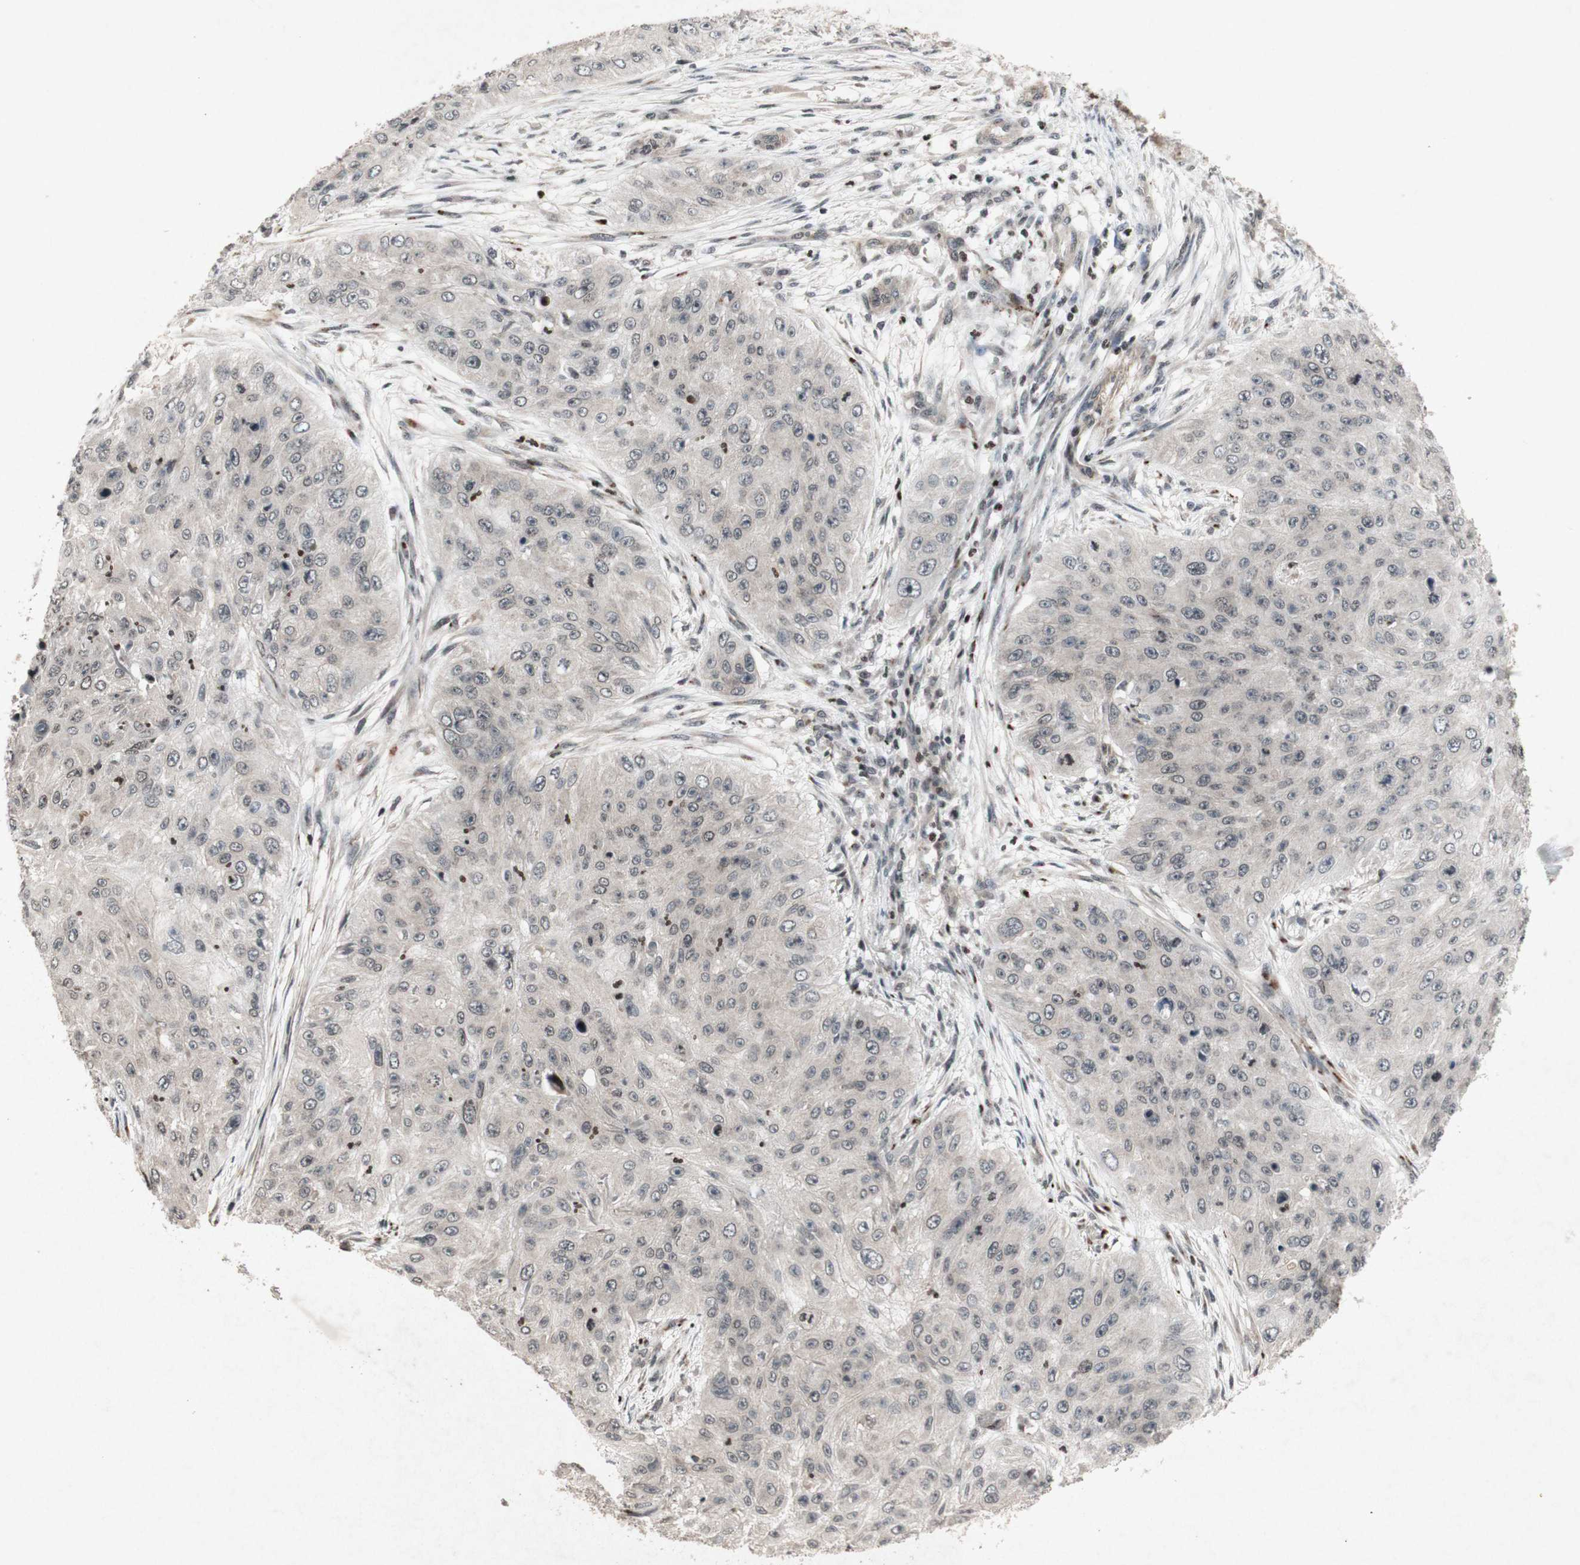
{"staining": {"intensity": "negative", "quantity": "none", "location": "none"}, "tissue": "skin cancer", "cell_type": "Tumor cells", "image_type": "cancer", "snomed": [{"axis": "morphology", "description": "Squamous cell carcinoma, NOS"}, {"axis": "topography", "description": "Skin"}], "caption": "The micrograph reveals no staining of tumor cells in skin cancer.", "gene": "PLXNA1", "patient": {"sex": "female", "age": 80}}